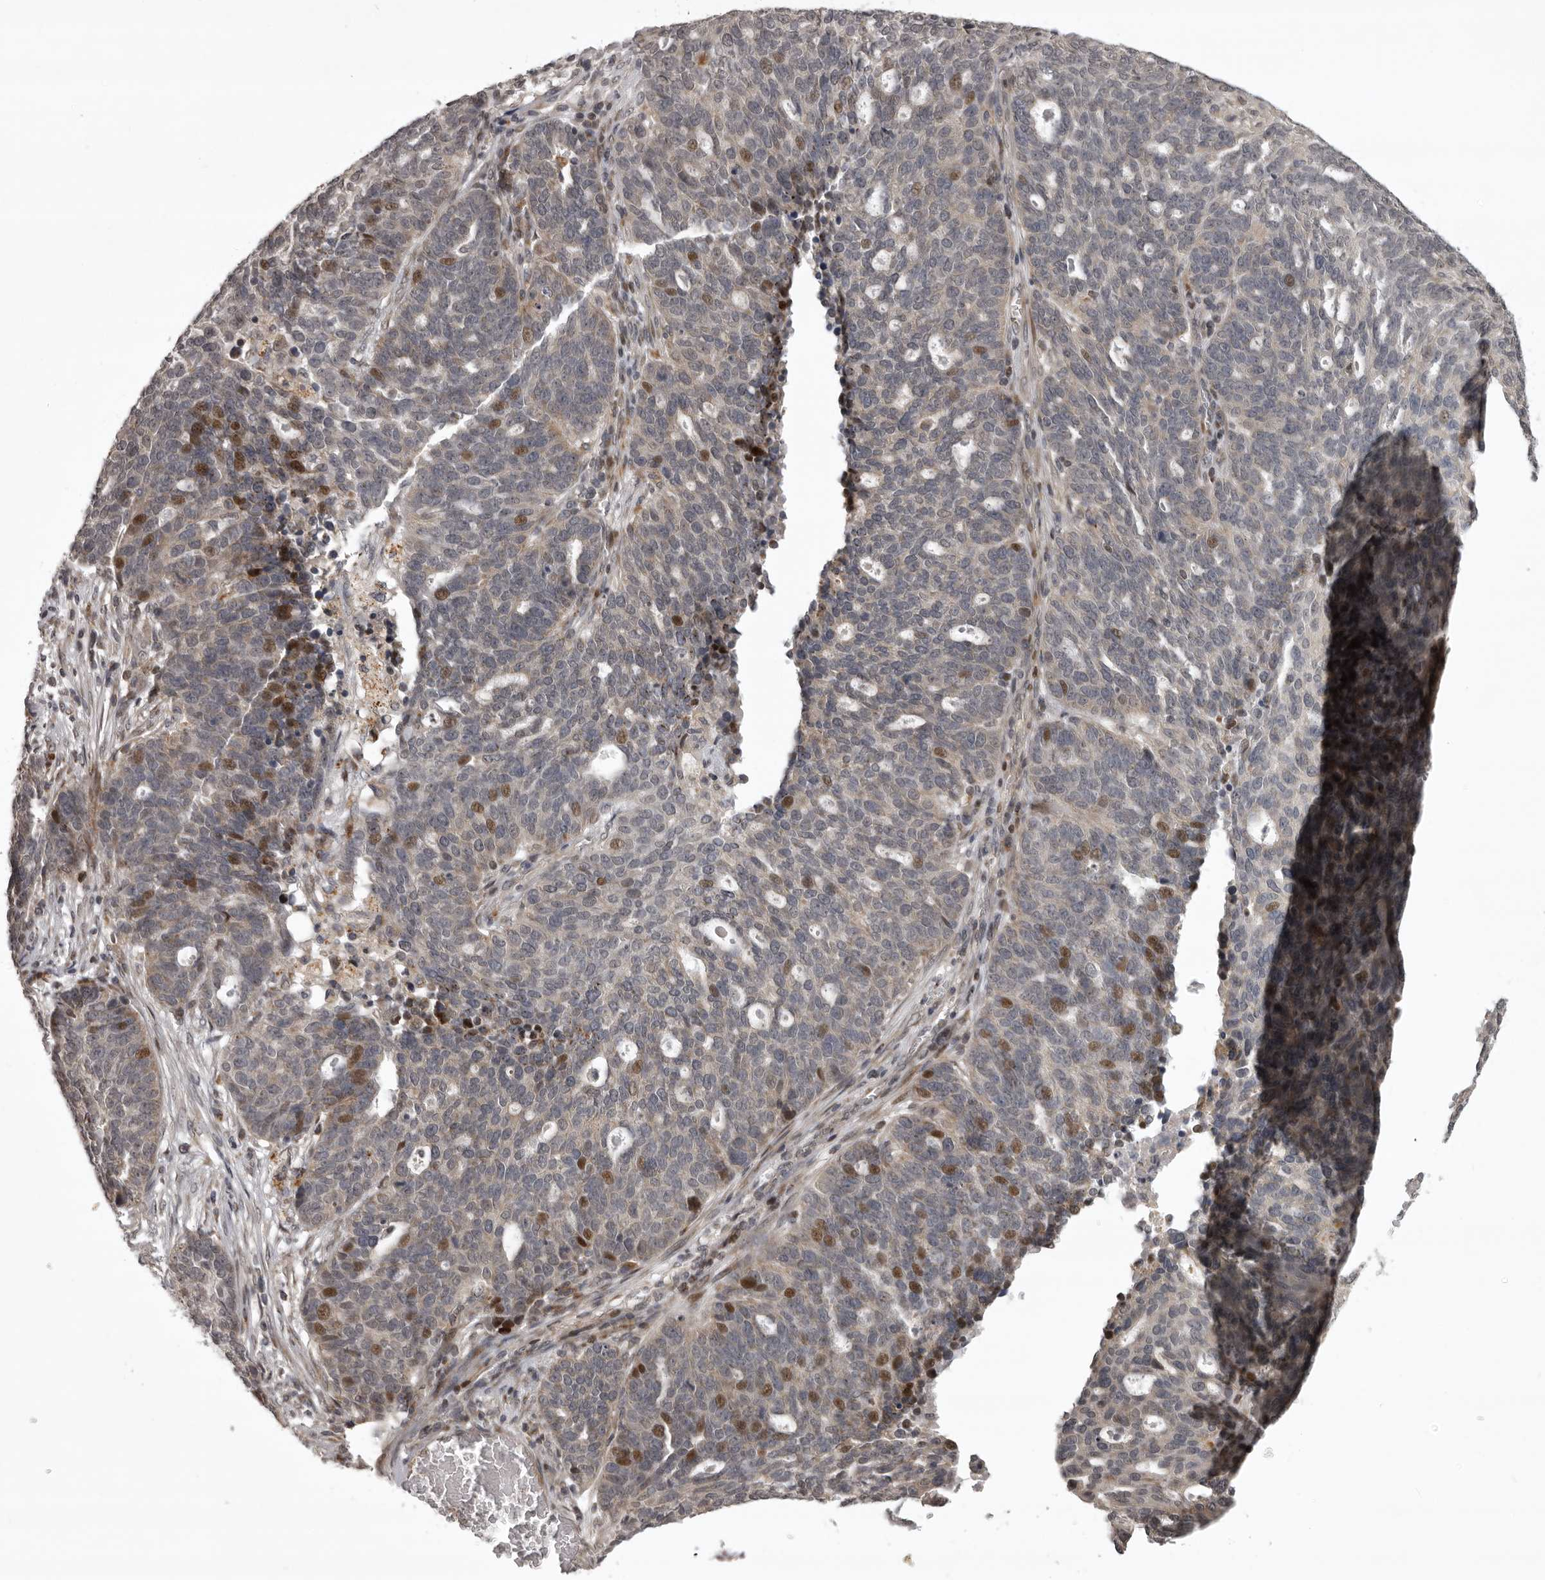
{"staining": {"intensity": "moderate", "quantity": "<25%", "location": "nuclear"}, "tissue": "ovarian cancer", "cell_type": "Tumor cells", "image_type": "cancer", "snomed": [{"axis": "morphology", "description": "Cystadenocarcinoma, serous, NOS"}, {"axis": "topography", "description": "Ovary"}], "caption": "Ovarian serous cystadenocarcinoma stained for a protein (brown) displays moderate nuclear positive positivity in about <25% of tumor cells.", "gene": "C1orf109", "patient": {"sex": "female", "age": 59}}